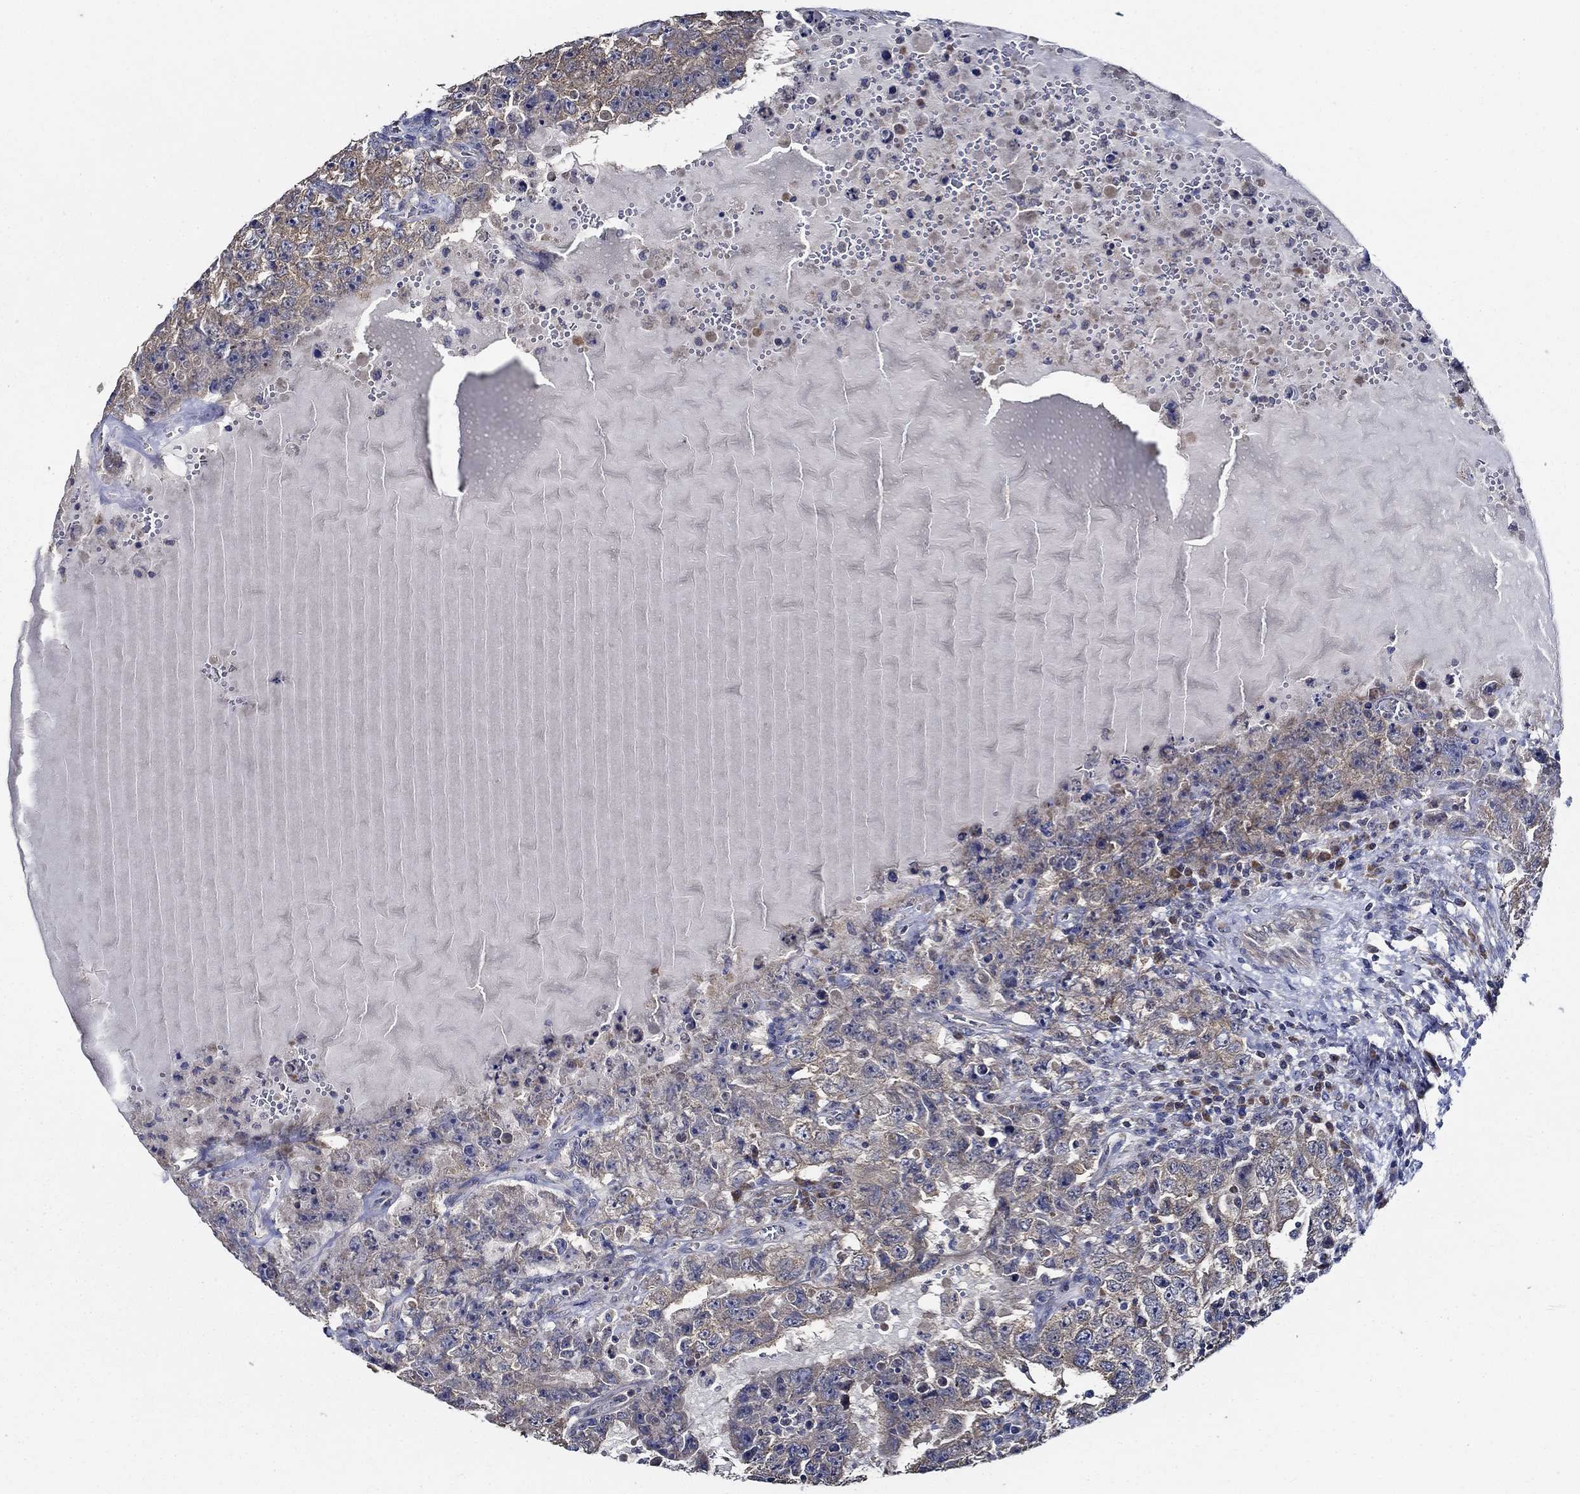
{"staining": {"intensity": "negative", "quantity": "none", "location": "none"}, "tissue": "testis cancer", "cell_type": "Tumor cells", "image_type": "cancer", "snomed": [{"axis": "morphology", "description": "Carcinoma, Embryonal, NOS"}, {"axis": "topography", "description": "Testis"}], "caption": "Human testis cancer stained for a protein using IHC exhibits no positivity in tumor cells.", "gene": "WDR53", "patient": {"sex": "male", "age": 26}}